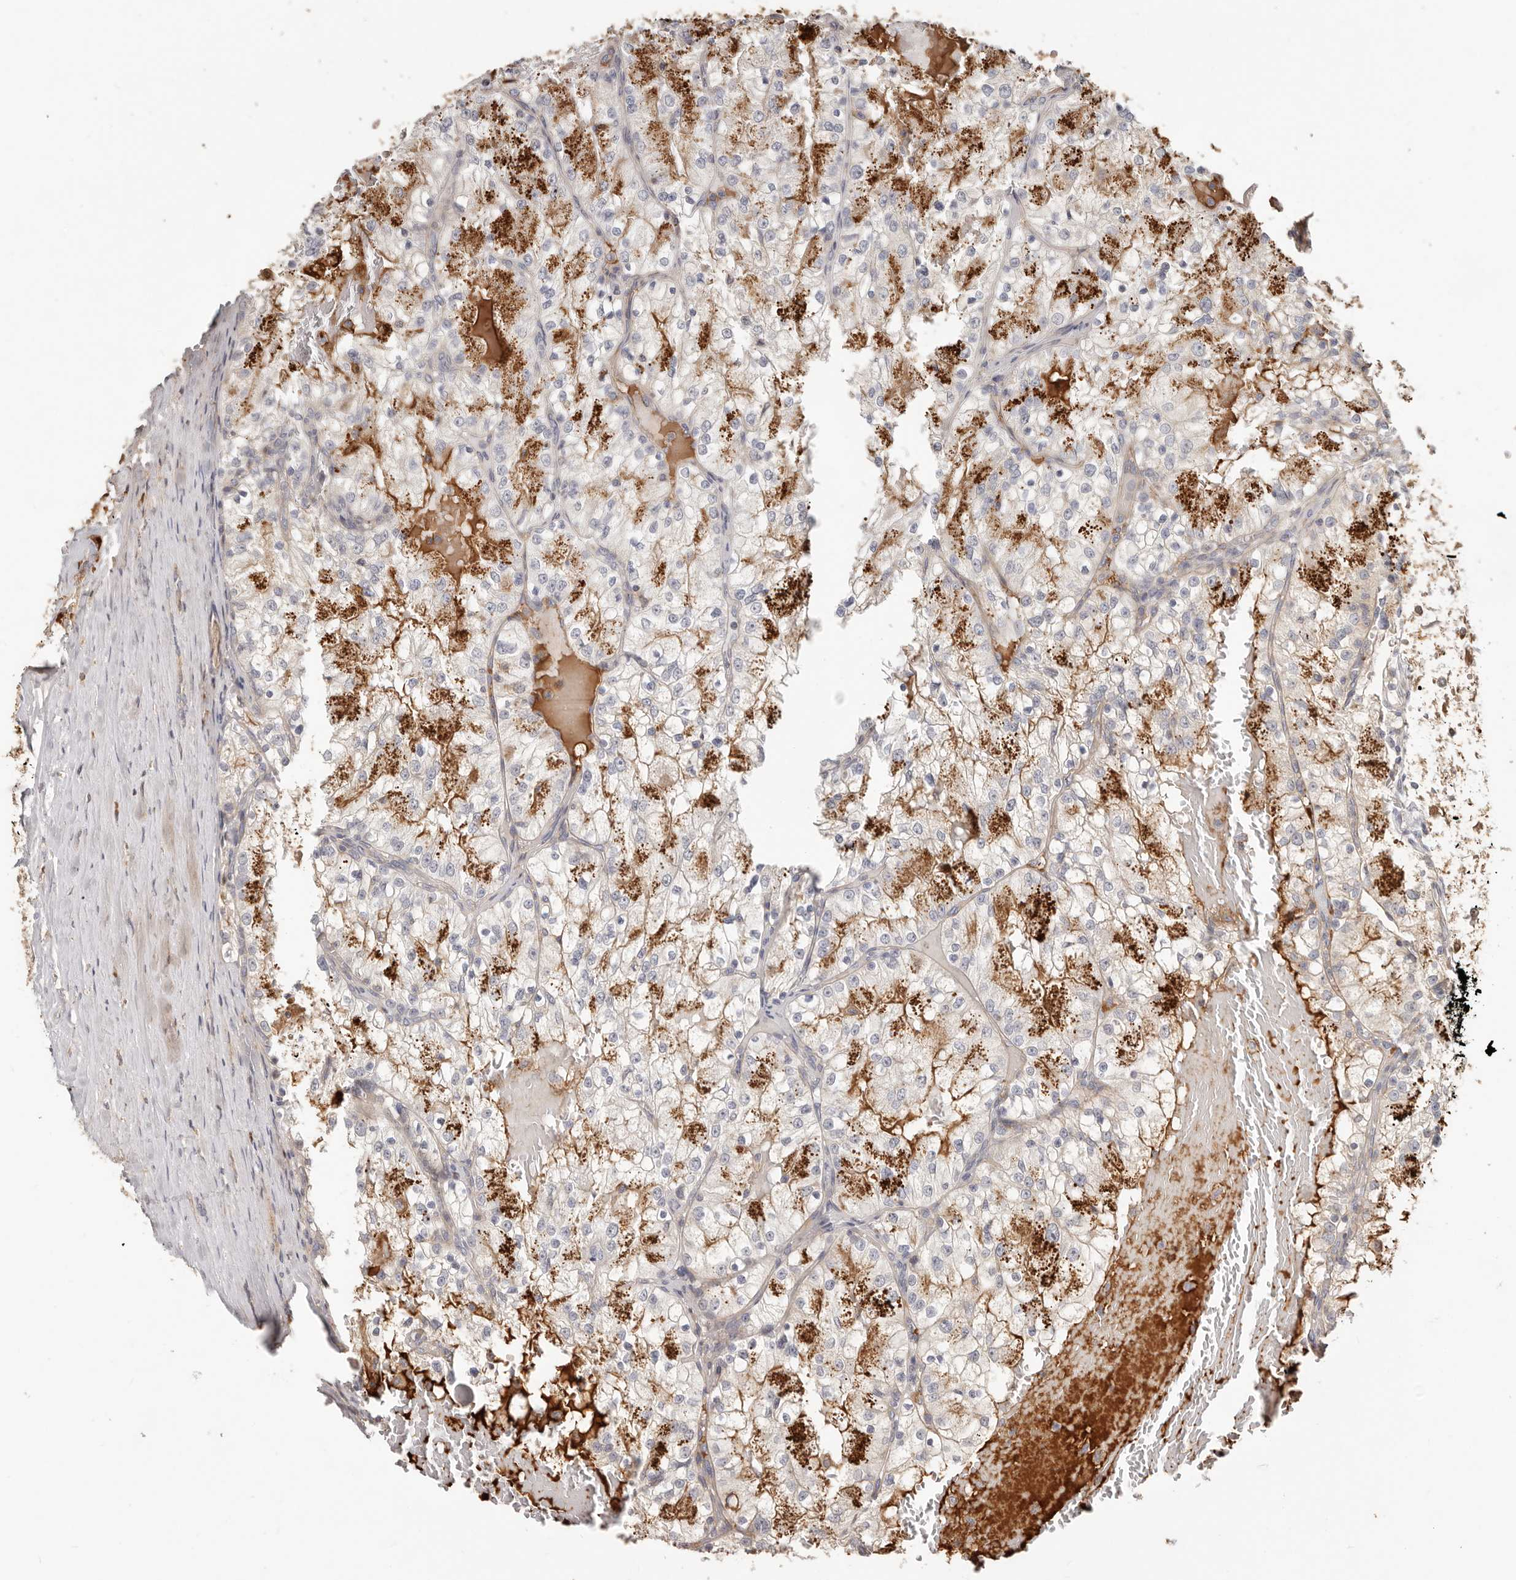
{"staining": {"intensity": "weak", "quantity": "25%-75%", "location": "cytoplasmic/membranous"}, "tissue": "renal cancer", "cell_type": "Tumor cells", "image_type": "cancer", "snomed": [{"axis": "morphology", "description": "Normal tissue, NOS"}, {"axis": "morphology", "description": "Adenocarcinoma, NOS"}, {"axis": "topography", "description": "Kidney"}], "caption": "Renal cancer was stained to show a protein in brown. There is low levels of weak cytoplasmic/membranous expression in about 25%-75% of tumor cells.", "gene": "MTFR2", "patient": {"sex": "male", "age": 68}}